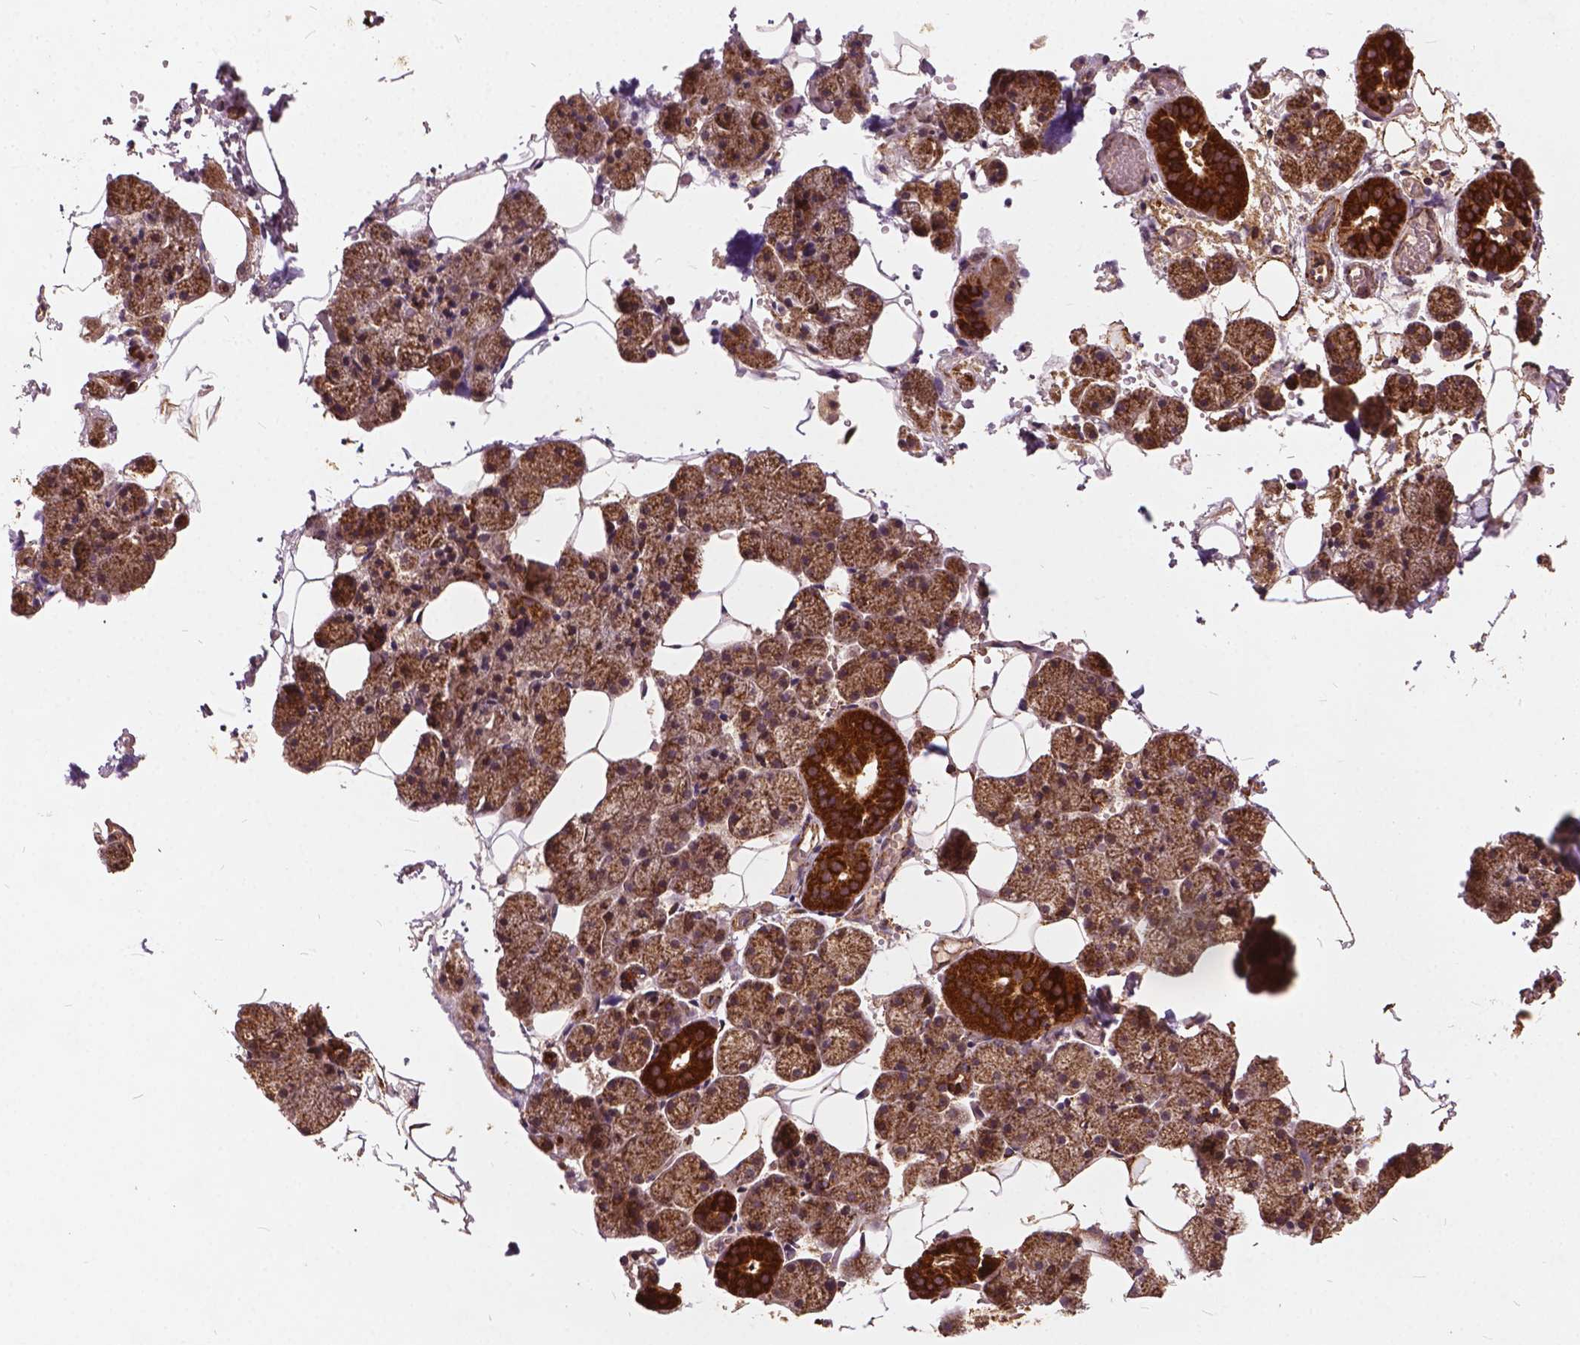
{"staining": {"intensity": "strong", "quantity": "25%-75%", "location": "cytoplasmic/membranous"}, "tissue": "salivary gland", "cell_type": "Glandular cells", "image_type": "normal", "snomed": [{"axis": "morphology", "description": "Normal tissue, NOS"}, {"axis": "topography", "description": "Salivary gland"}], "caption": "The photomicrograph reveals immunohistochemical staining of benign salivary gland. There is strong cytoplasmic/membranous expression is present in approximately 25%-75% of glandular cells.", "gene": "UBXN2A", "patient": {"sex": "male", "age": 38}}